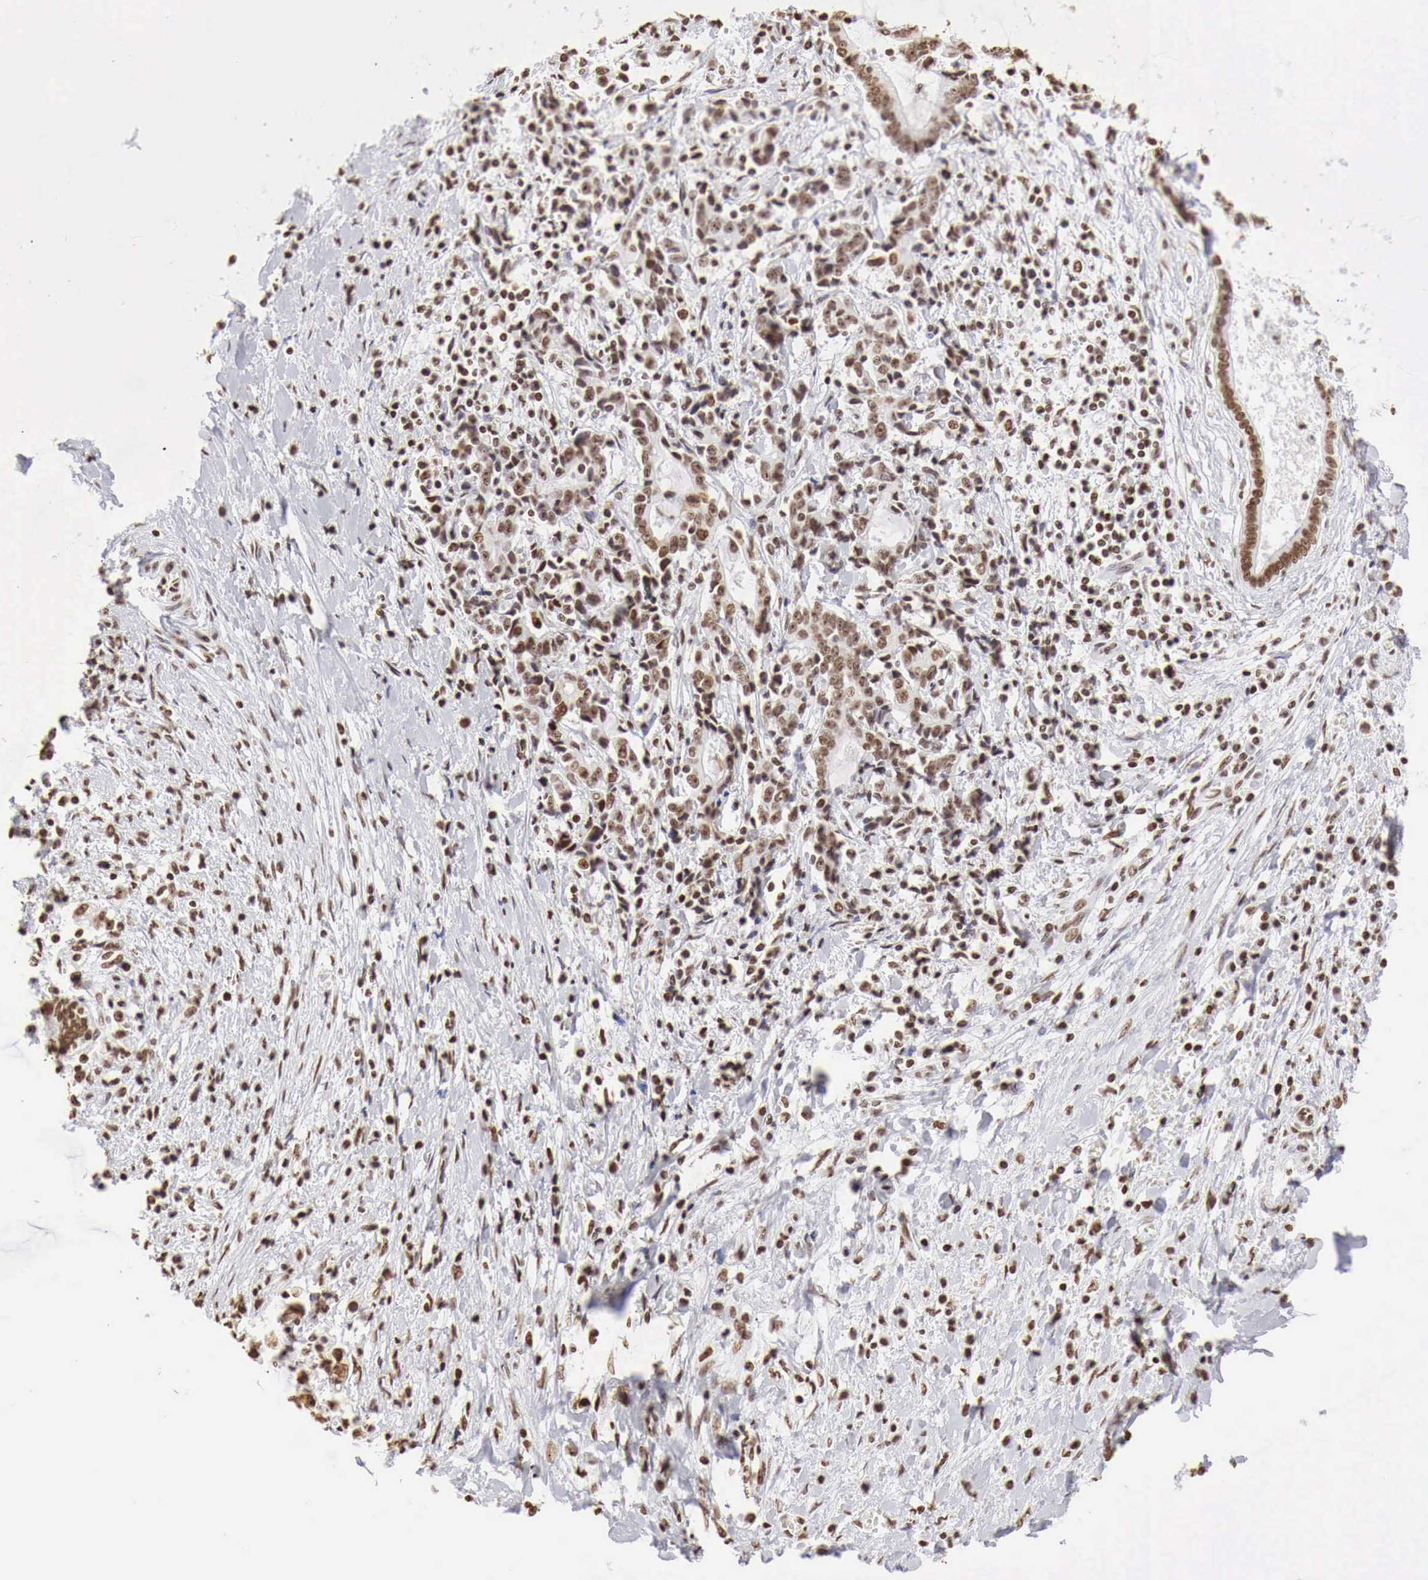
{"staining": {"intensity": "strong", "quantity": ">75%", "location": "nuclear"}, "tissue": "liver cancer", "cell_type": "Tumor cells", "image_type": "cancer", "snomed": [{"axis": "morphology", "description": "Cholangiocarcinoma"}, {"axis": "topography", "description": "Liver"}], "caption": "An IHC micrograph of tumor tissue is shown. Protein staining in brown labels strong nuclear positivity in liver cancer (cholangiocarcinoma) within tumor cells.", "gene": "DKC1", "patient": {"sex": "male", "age": 57}}